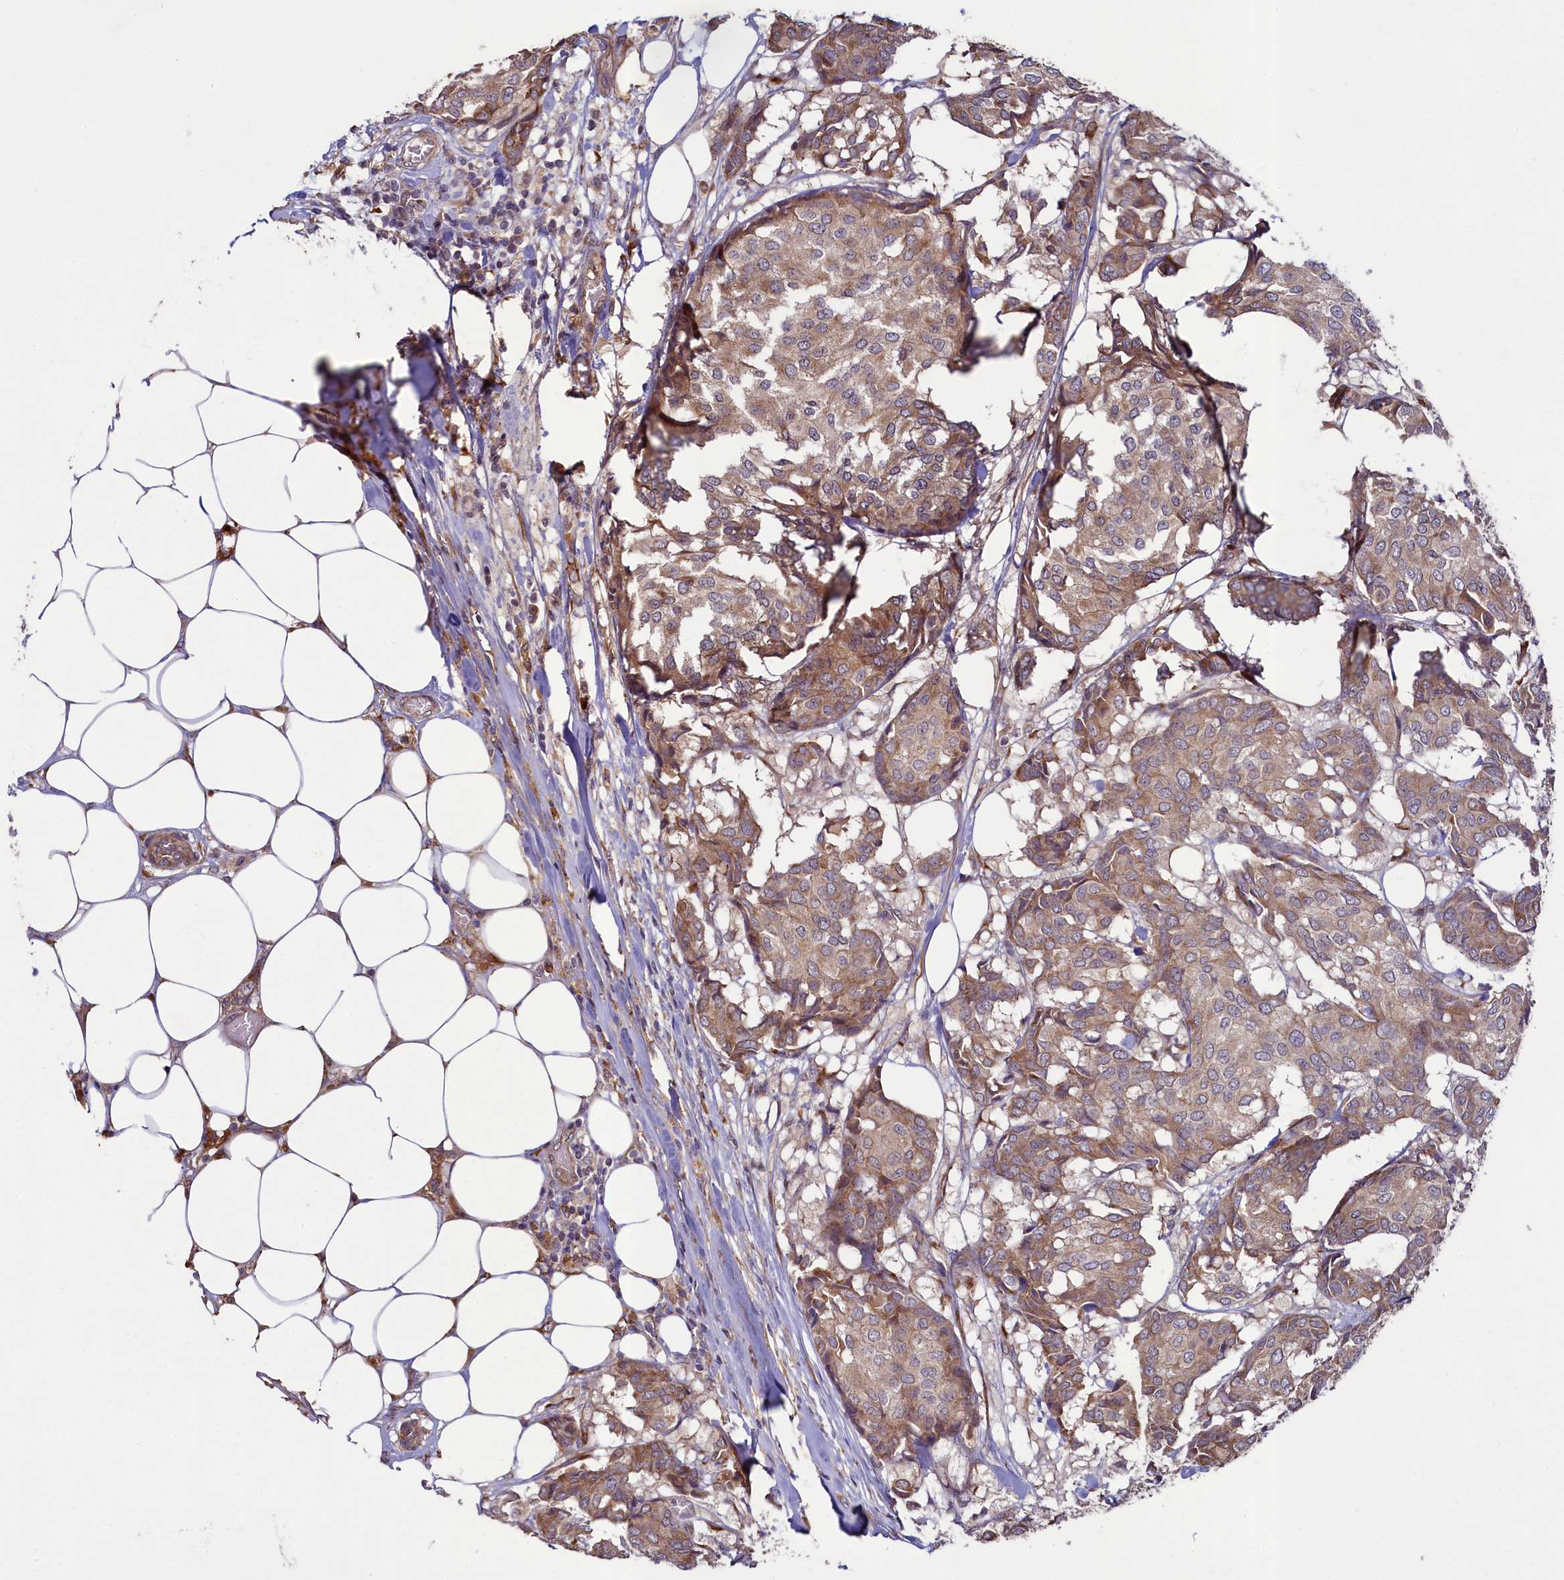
{"staining": {"intensity": "moderate", "quantity": "25%-75%", "location": "cytoplasmic/membranous"}, "tissue": "breast cancer", "cell_type": "Tumor cells", "image_type": "cancer", "snomed": [{"axis": "morphology", "description": "Duct carcinoma"}, {"axis": "topography", "description": "Breast"}], "caption": "DAB immunohistochemical staining of human breast cancer displays moderate cytoplasmic/membranous protein expression in about 25%-75% of tumor cells. The staining is performed using DAB (3,3'-diaminobenzidine) brown chromogen to label protein expression. The nuclei are counter-stained blue using hematoxylin.", "gene": "CCDC102A", "patient": {"sex": "female", "age": 75}}